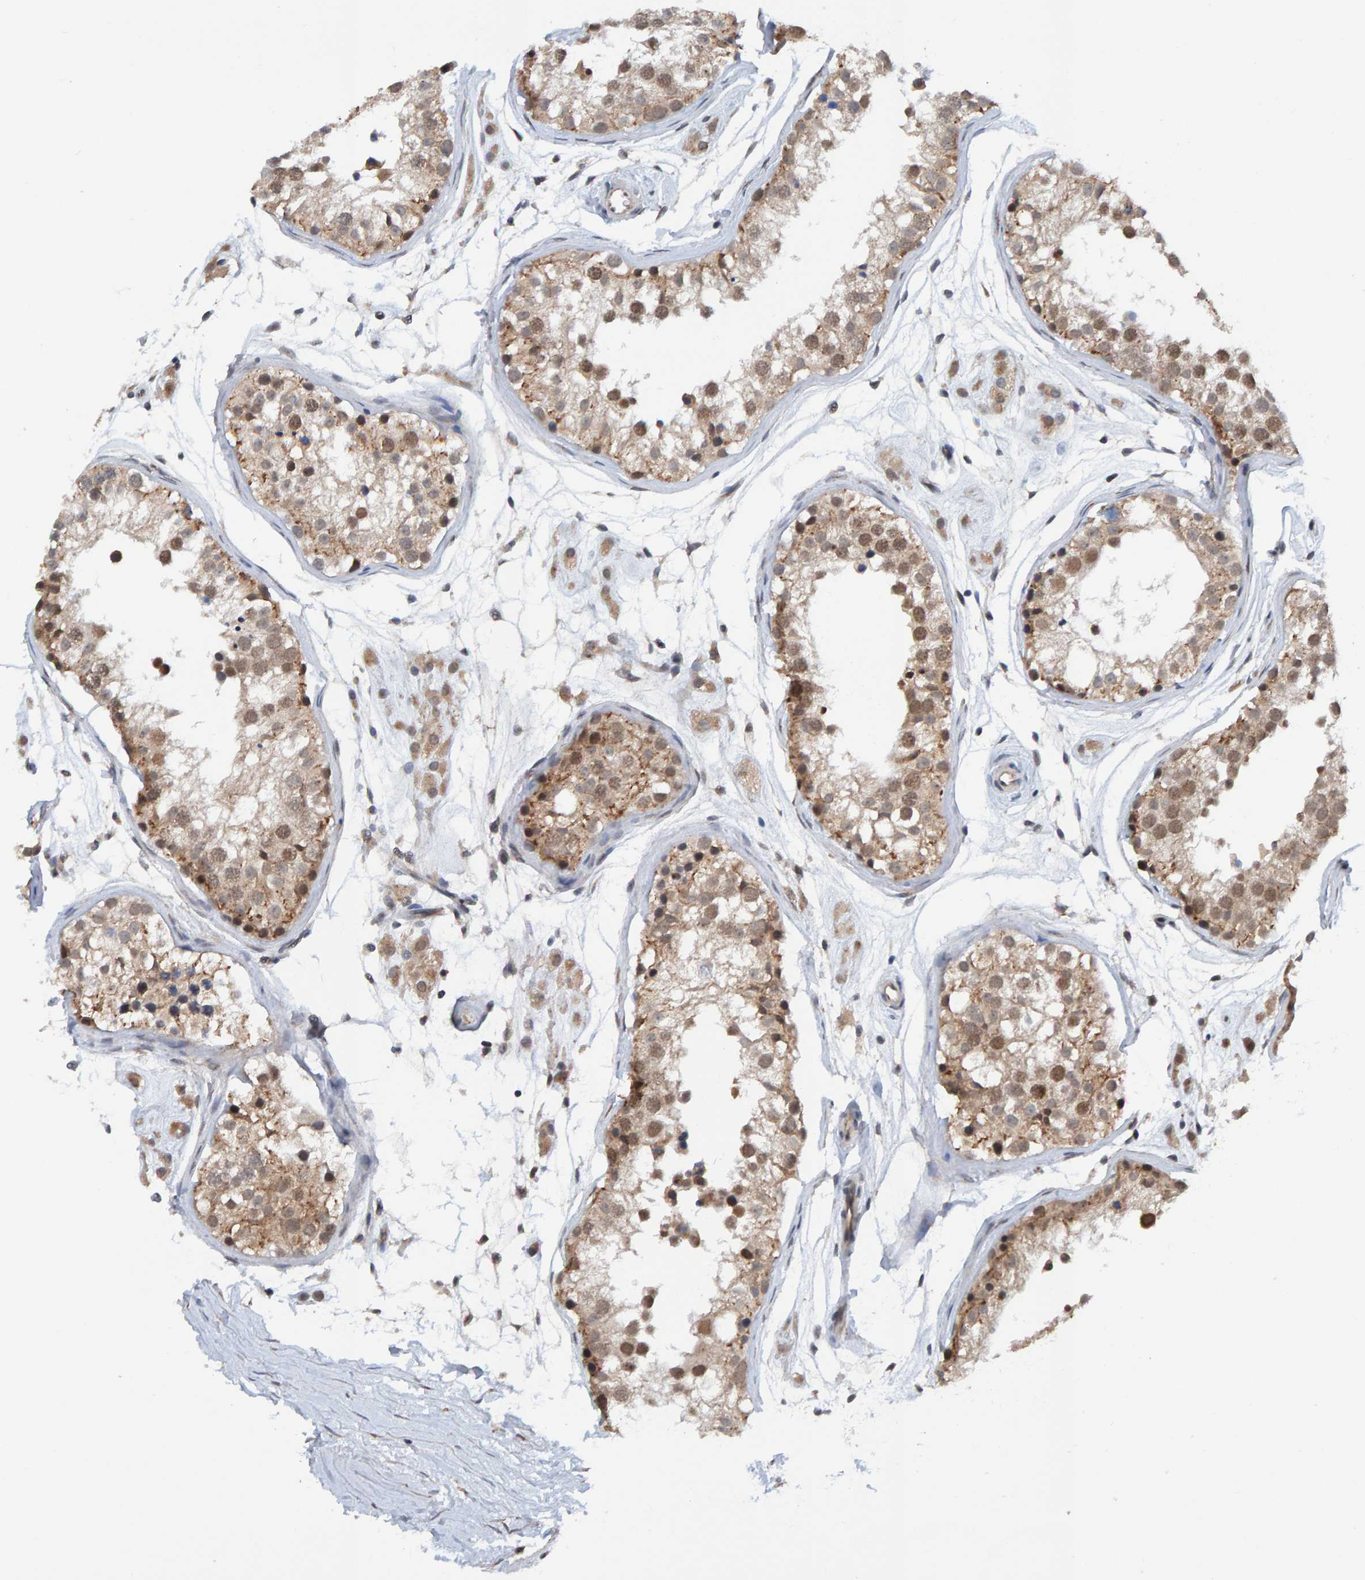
{"staining": {"intensity": "weak", "quantity": ">75%", "location": "cytoplasmic/membranous,nuclear"}, "tissue": "testis", "cell_type": "Cells in seminiferous ducts", "image_type": "normal", "snomed": [{"axis": "morphology", "description": "Normal tissue, NOS"}, {"axis": "morphology", "description": "Adenocarcinoma, metastatic, NOS"}, {"axis": "topography", "description": "Testis"}], "caption": "Protein staining of normal testis reveals weak cytoplasmic/membranous,nuclear positivity in approximately >75% of cells in seminiferous ducts.", "gene": "SCRN2", "patient": {"sex": "male", "age": 26}}